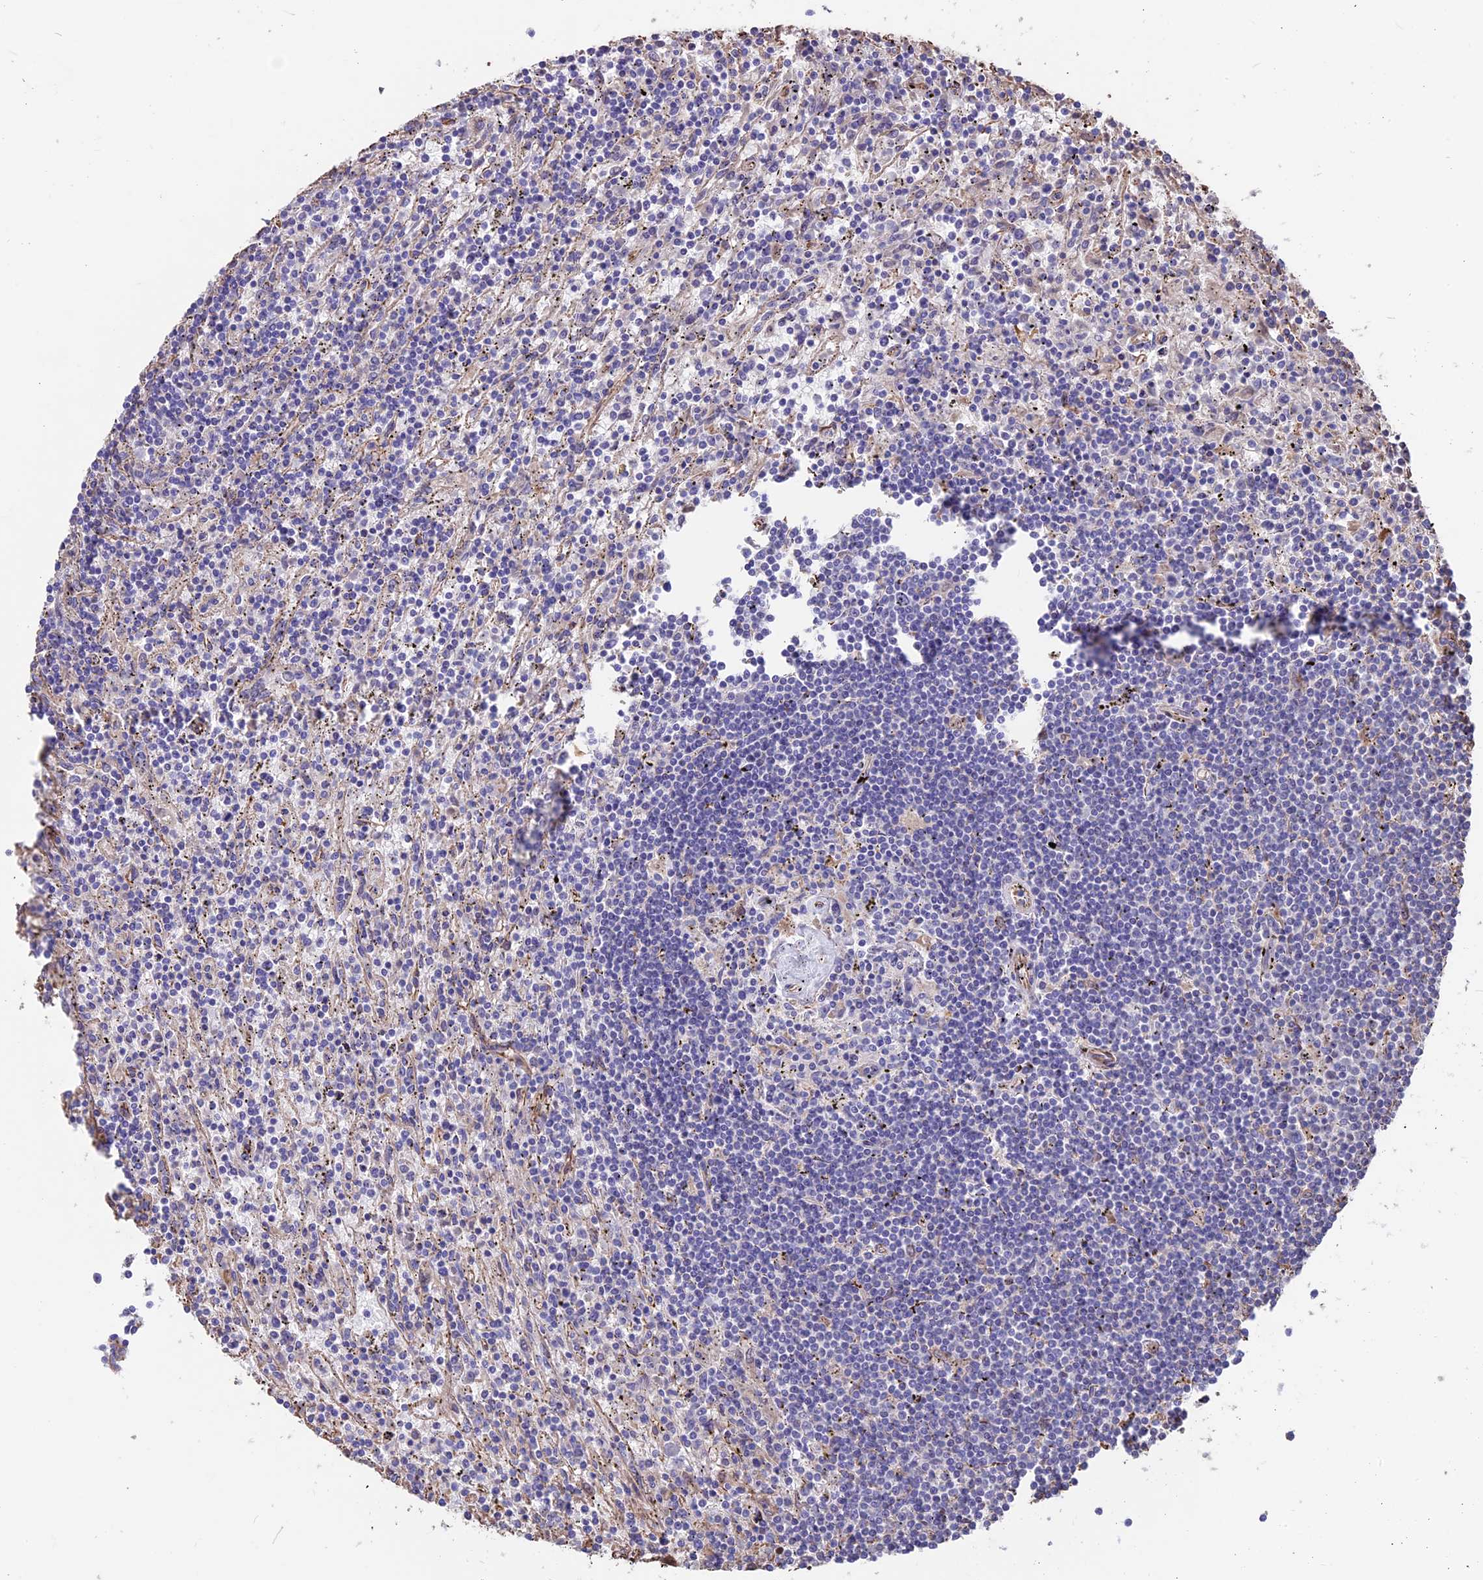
{"staining": {"intensity": "negative", "quantity": "none", "location": "none"}, "tissue": "lymphoma", "cell_type": "Tumor cells", "image_type": "cancer", "snomed": [{"axis": "morphology", "description": "Malignant lymphoma, non-Hodgkin's type, Low grade"}, {"axis": "topography", "description": "Spleen"}], "caption": "Immunohistochemistry (IHC) photomicrograph of human lymphoma stained for a protein (brown), which exhibits no staining in tumor cells.", "gene": "SEH1L", "patient": {"sex": "male", "age": 76}}